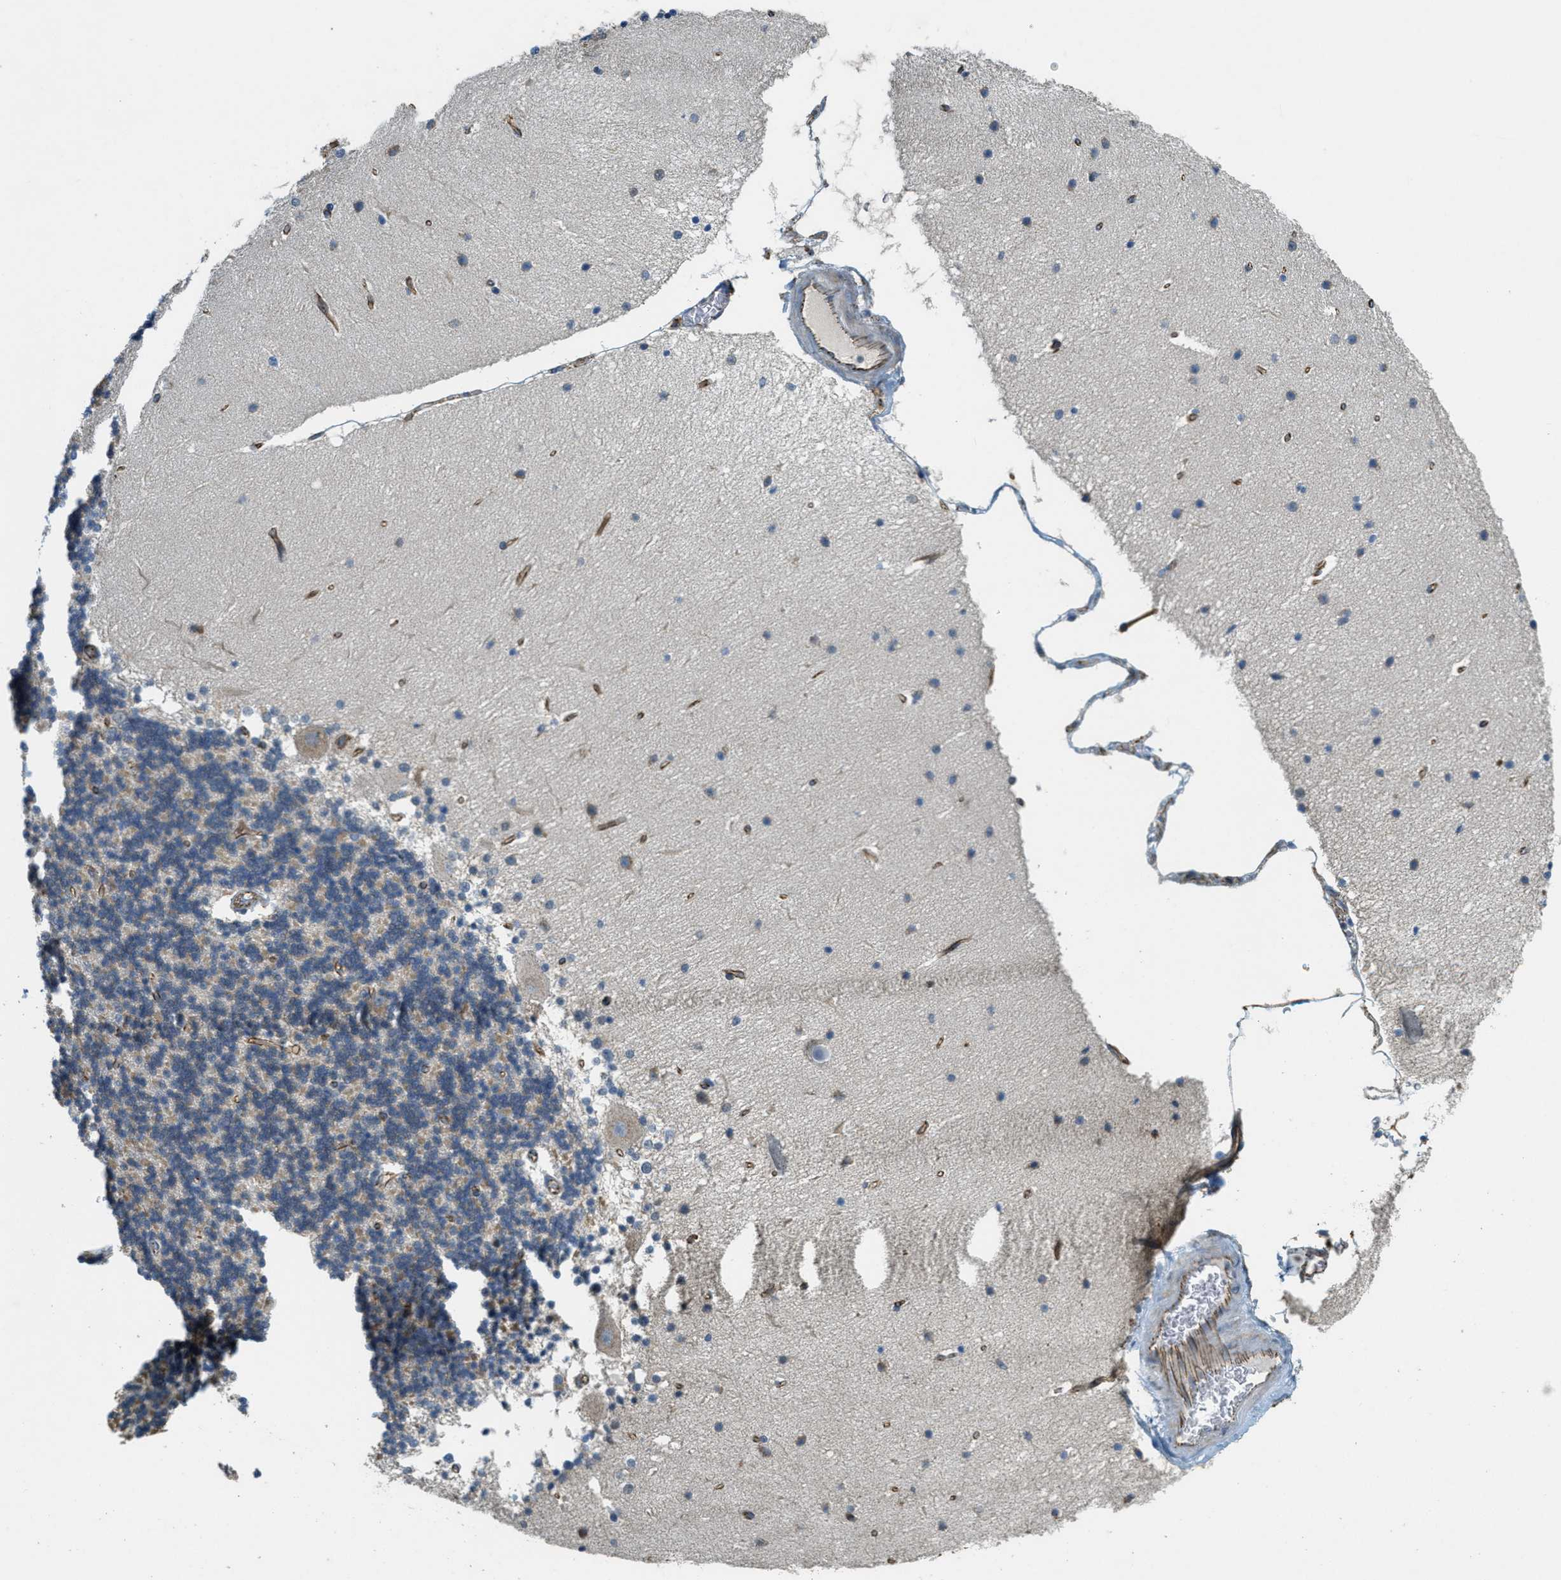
{"staining": {"intensity": "weak", "quantity": "25%-75%", "location": "cytoplasmic/membranous"}, "tissue": "cerebellum", "cell_type": "Cells in granular layer", "image_type": "normal", "snomed": [{"axis": "morphology", "description": "Normal tissue, NOS"}, {"axis": "topography", "description": "Cerebellum"}], "caption": "Cells in granular layer reveal weak cytoplasmic/membranous expression in about 25%-75% of cells in unremarkable cerebellum. (DAB (3,3'-diaminobenzidine) IHC with brightfield microscopy, high magnification).", "gene": "JCAD", "patient": {"sex": "female", "age": 54}}